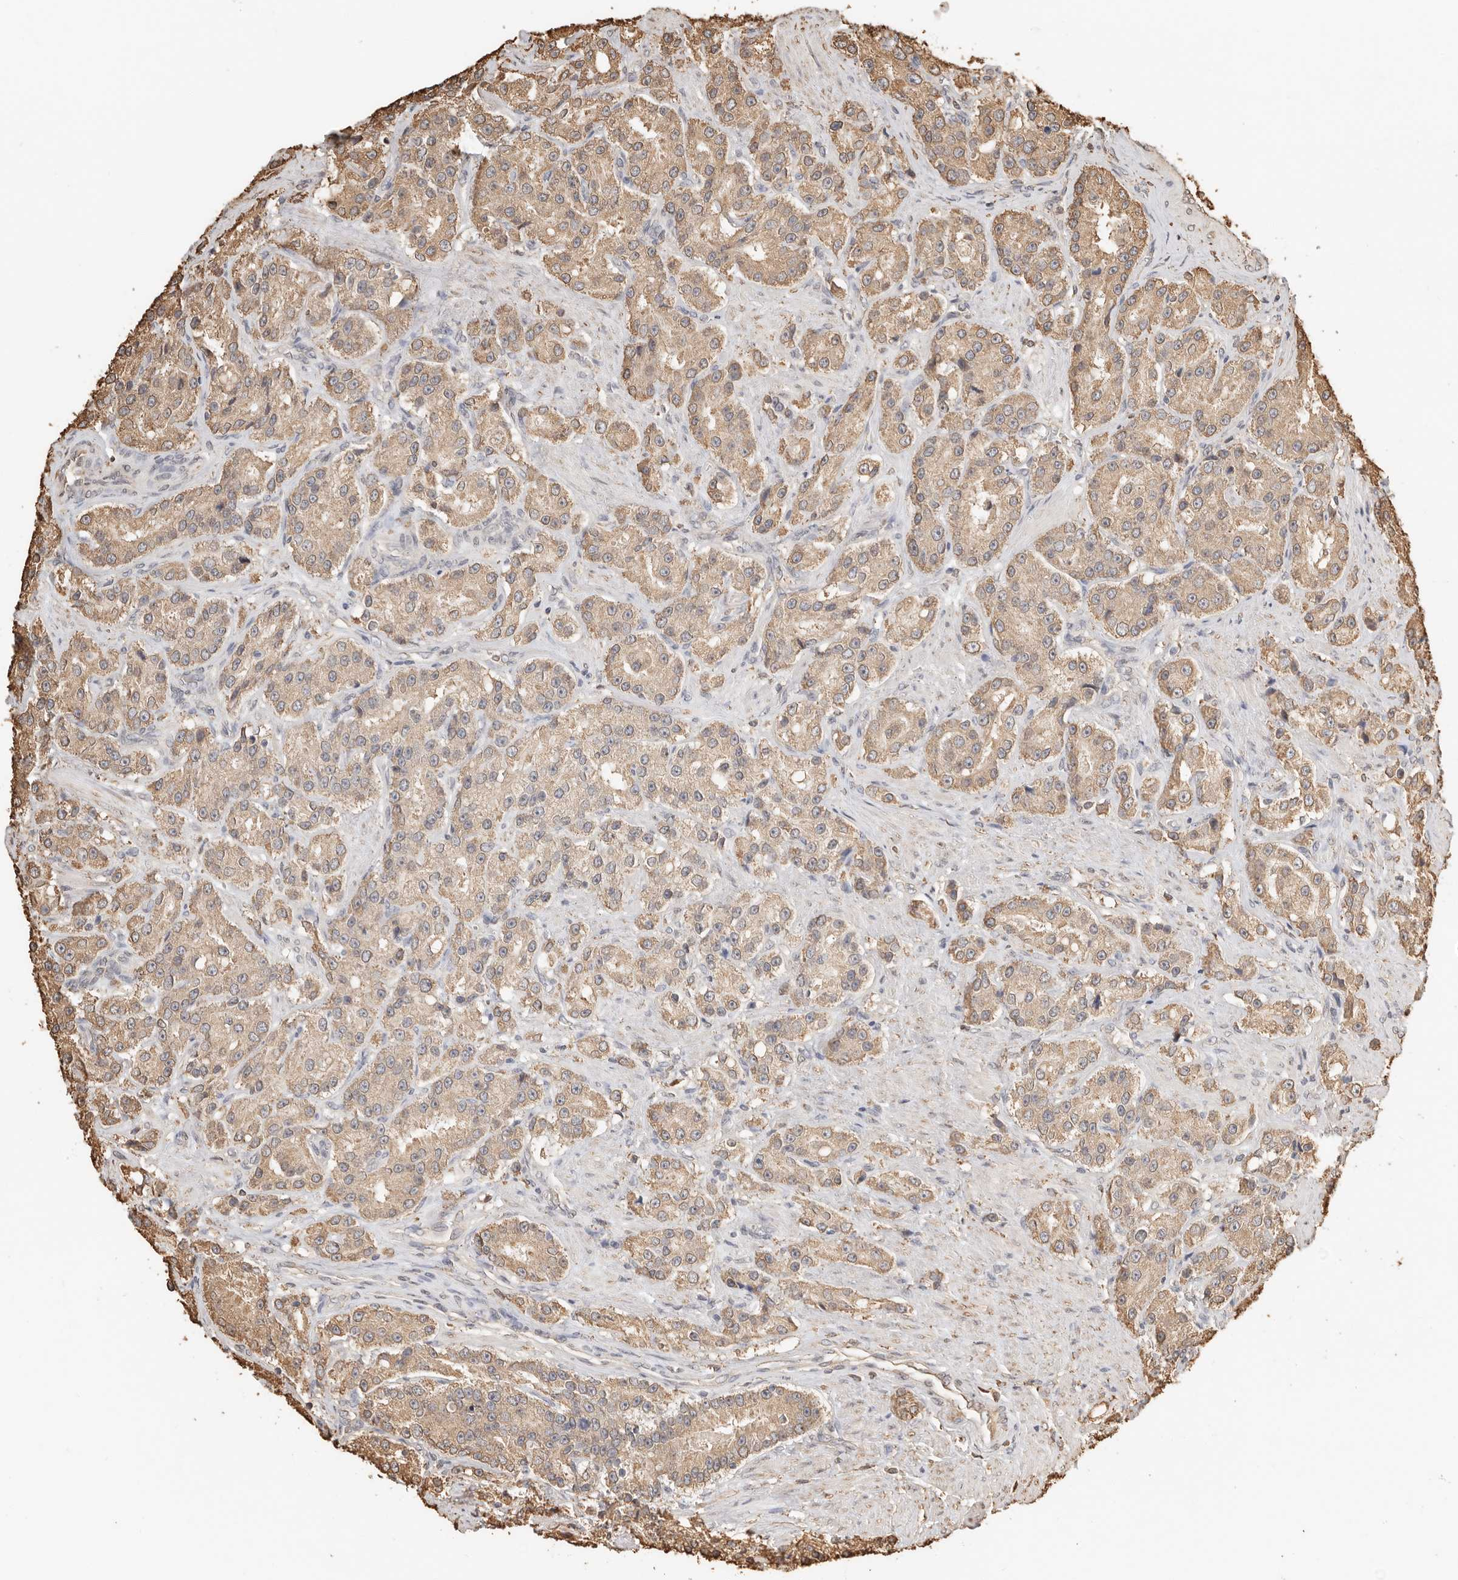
{"staining": {"intensity": "weak", "quantity": ">75%", "location": "cytoplasmic/membranous"}, "tissue": "prostate cancer", "cell_type": "Tumor cells", "image_type": "cancer", "snomed": [{"axis": "morphology", "description": "Adenocarcinoma, High grade"}, {"axis": "topography", "description": "Prostate"}], "caption": "High-grade adenocarcinoma (prostate) was stained to show a protein in brown. There is low levels of weak cytoplasmic/membranous staining in approximately >75% of tumor cells.", "gene": "ARHGEF10L", "patient": {"sex": "male", "age": 60}}